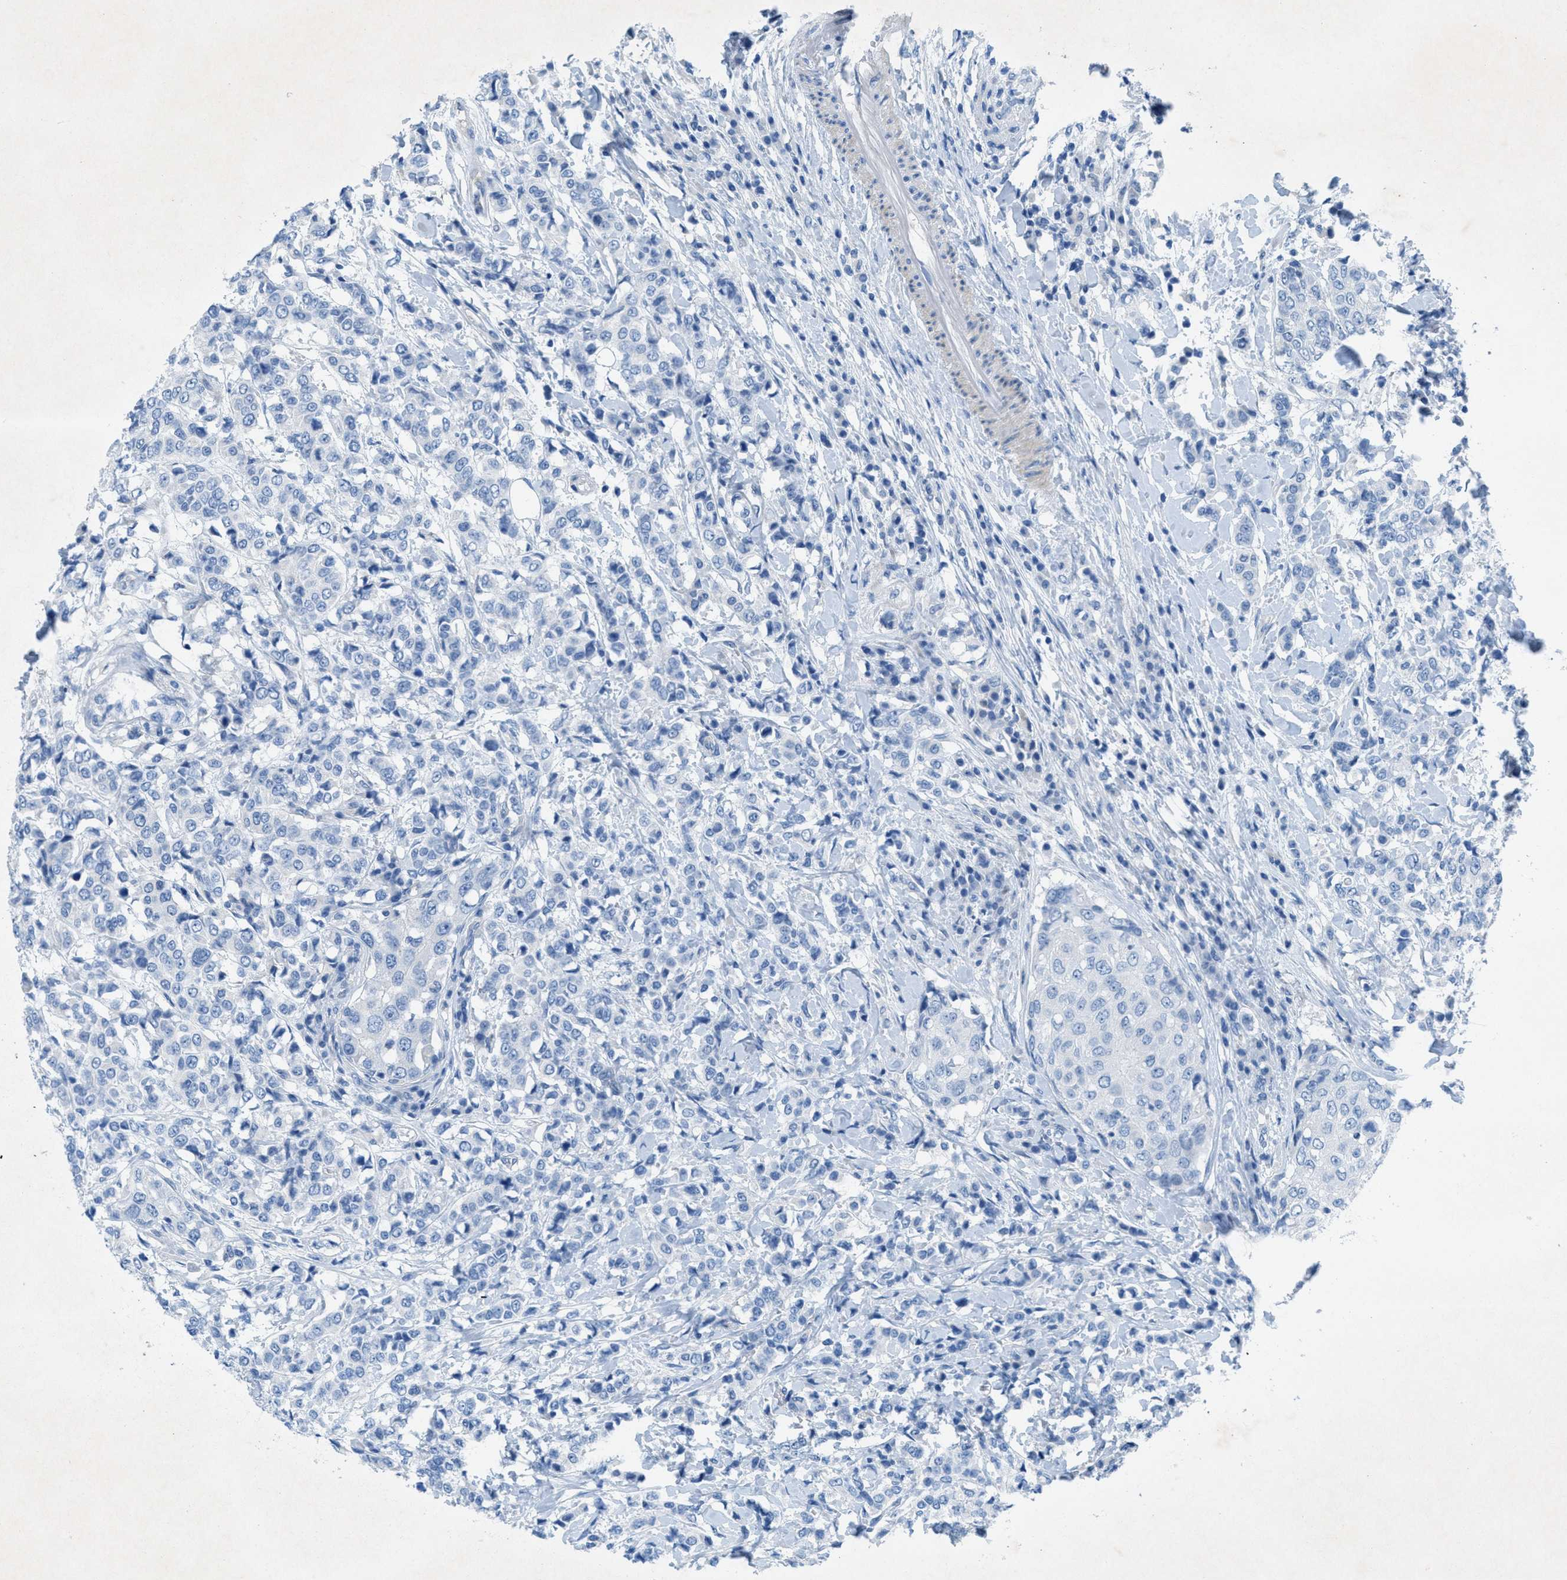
{"staining": {"intensity": "negative", "quantity": "none", "location": "none"}, "tissue": "breast cancer", "cell_type": "Tumor cells", "image_type": "cancer", "snomed": [{"axis": "morphology", "description": "Duct carcinoma"}, {"axis": "topography", "description": "Breast"}], "caption": "Tumor cells are negative for protein expression in human breast cancer.", "gene": "GALNT17", "patient": {"sex": "female", "age": 27}}